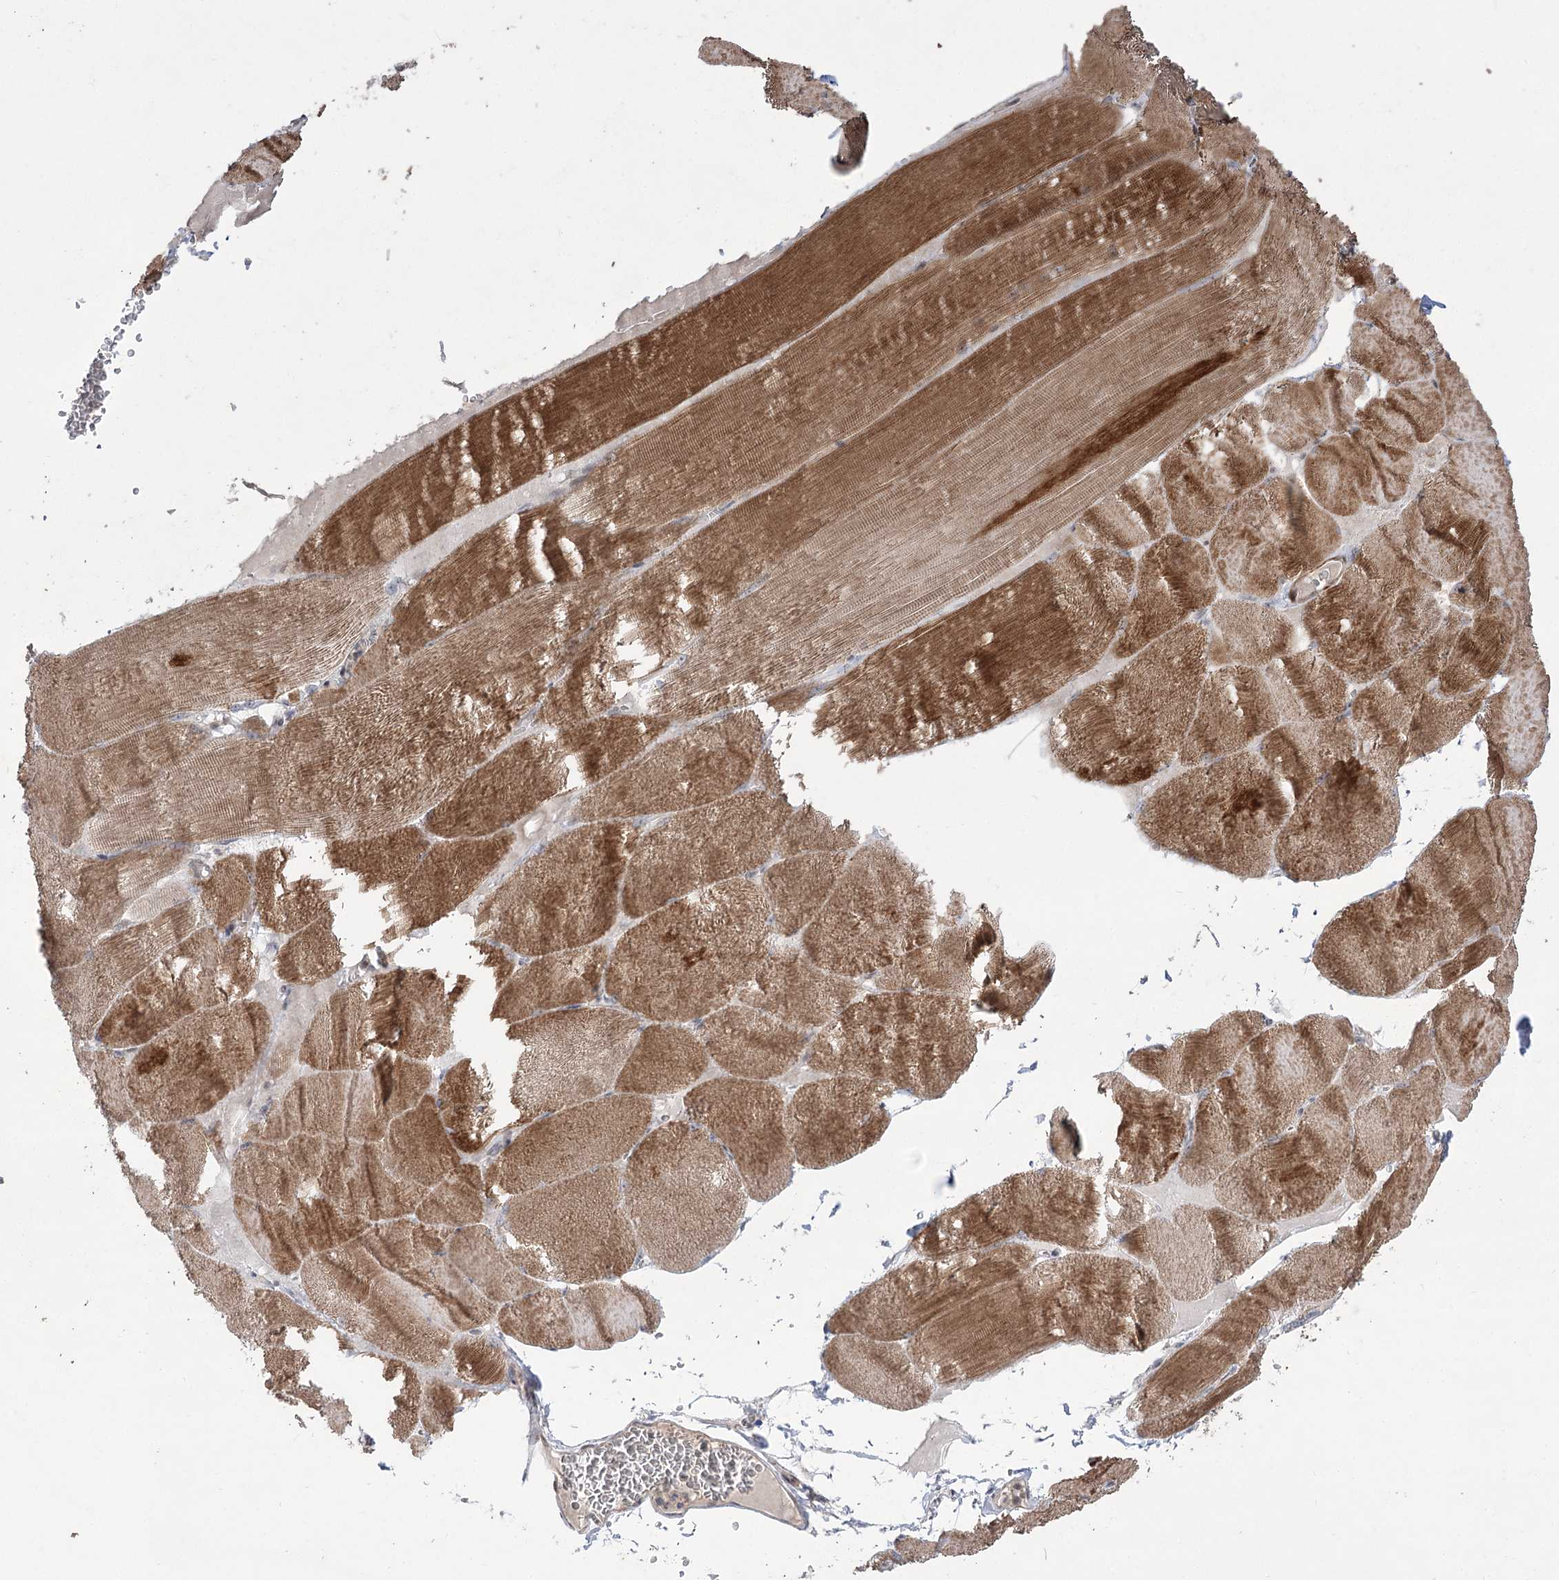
{"staining": {"intensity": "strong", "quantity": ">75%", "location": "cytoplasmic/membranous"}, "tissue": "skeletal muscle", "cell_type": "Myocytes", "image_type": "normal", "snomed": [{"axis": "morphology", "description": "Normal tissue, NOS"}, {"axis": "morphology", "description": "Basal cell carcinoma"}, {"axis": "topography", "description": "Skeletal muscle"}], "caption": "Protein staining of benign skeletal muscle demonstrates strong cytoplasmic/membranous staining in about >75% of myocytes.", "gene": "ZSCAN23", "patient": {"sex": "female", "age": 64}}